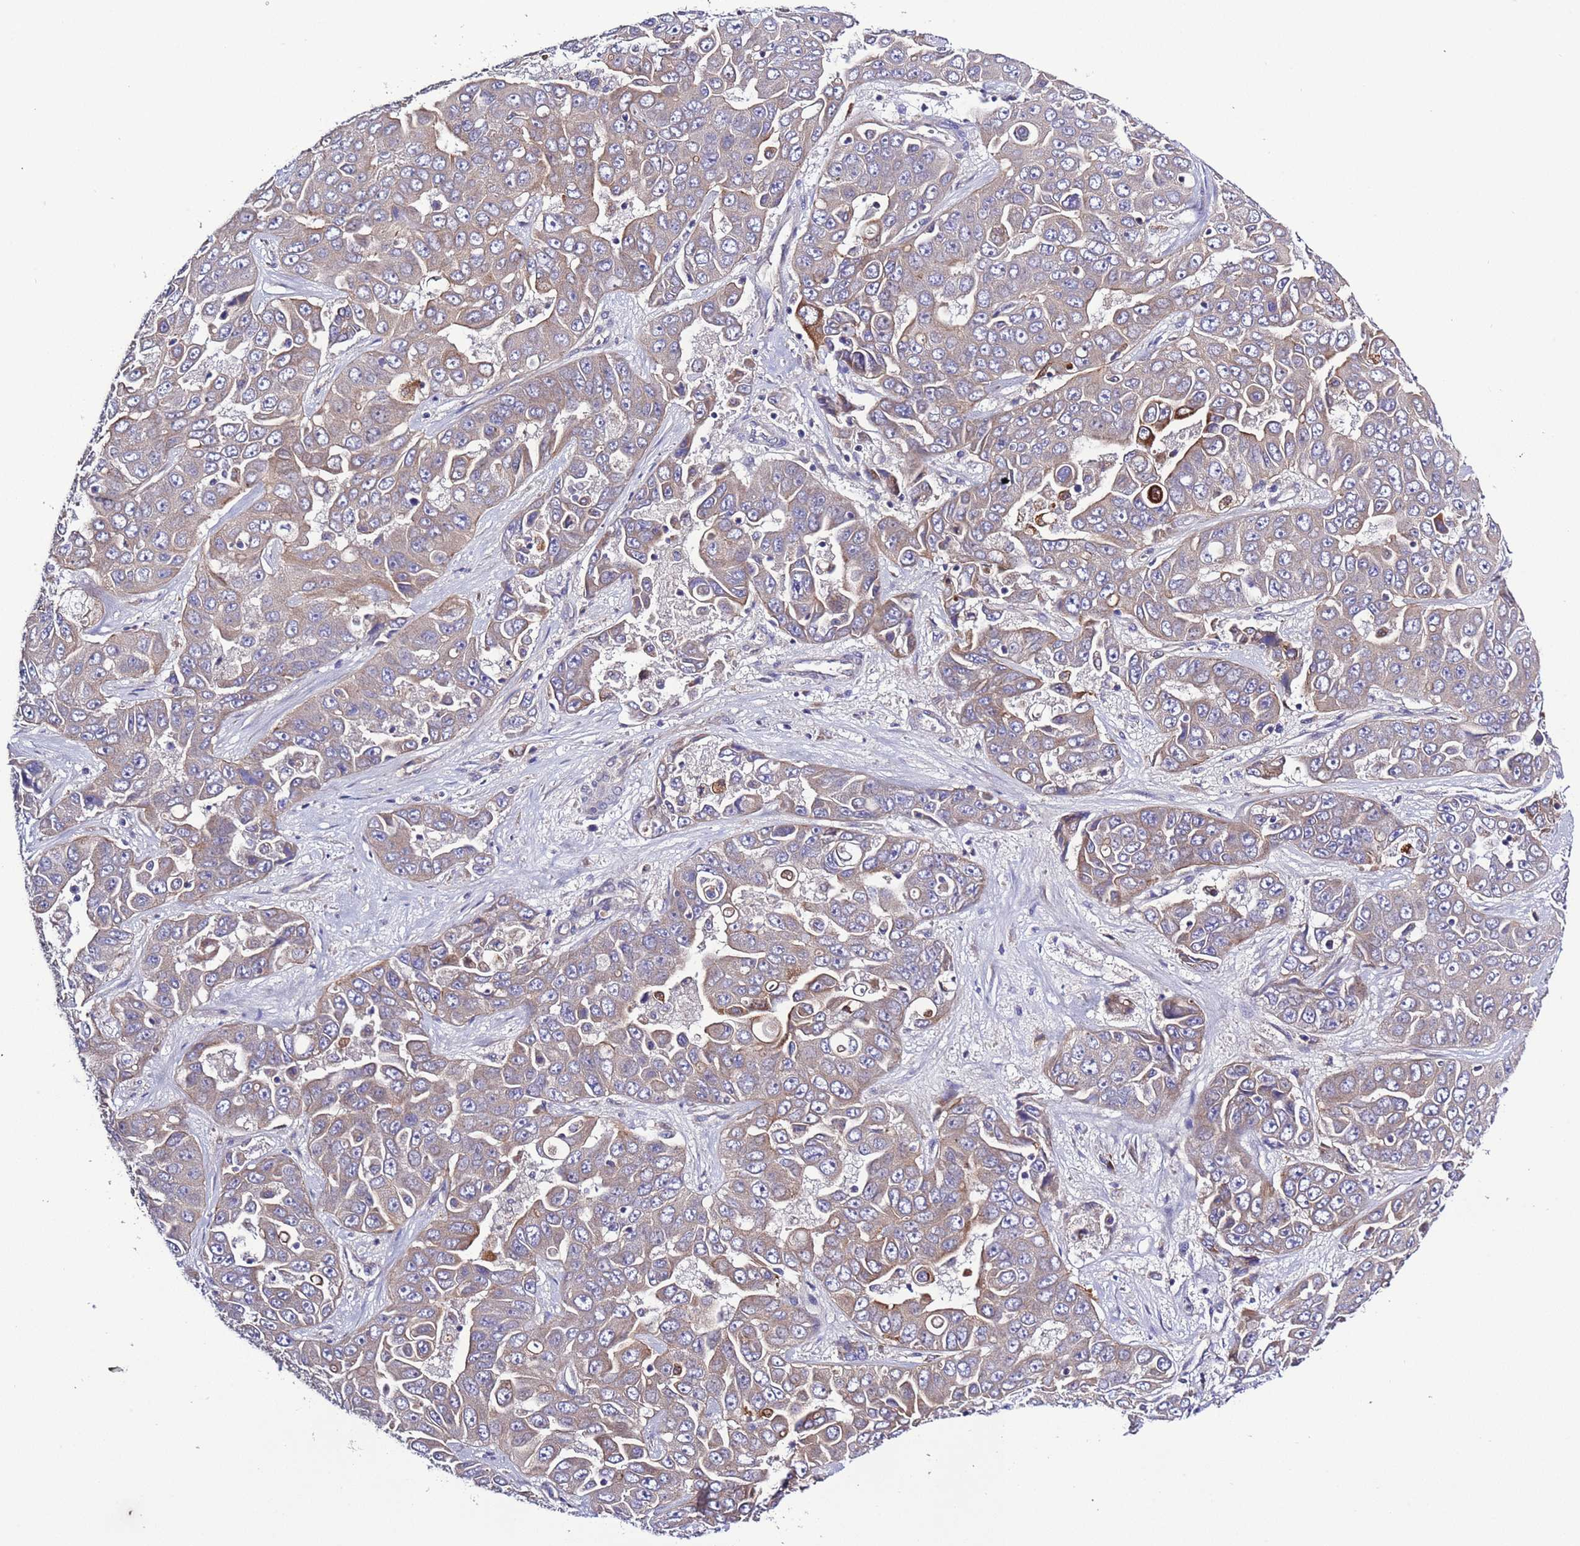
{"staining": {"intensity": "weak", "quantity": "<25%", "location": "cytoplasmic/membranous"}, "tissue": "liver cancer", "cell_type": "Tumor cells", "image_type": "cancer", "snomed": [{"axis": "morphology", "description": "Cholangiocarcinoma"}, {"axis": "topography", "description": "Liver"}], "caption": "A high-resolution micrograph shows immunohistochemistry (IHC) staining of liver cancer (cholangiocarcinoma), which reveals no significant positivity in tumor cells.", "gene": "SPCS1", "patient": {"sex": "female", "age": 52}}